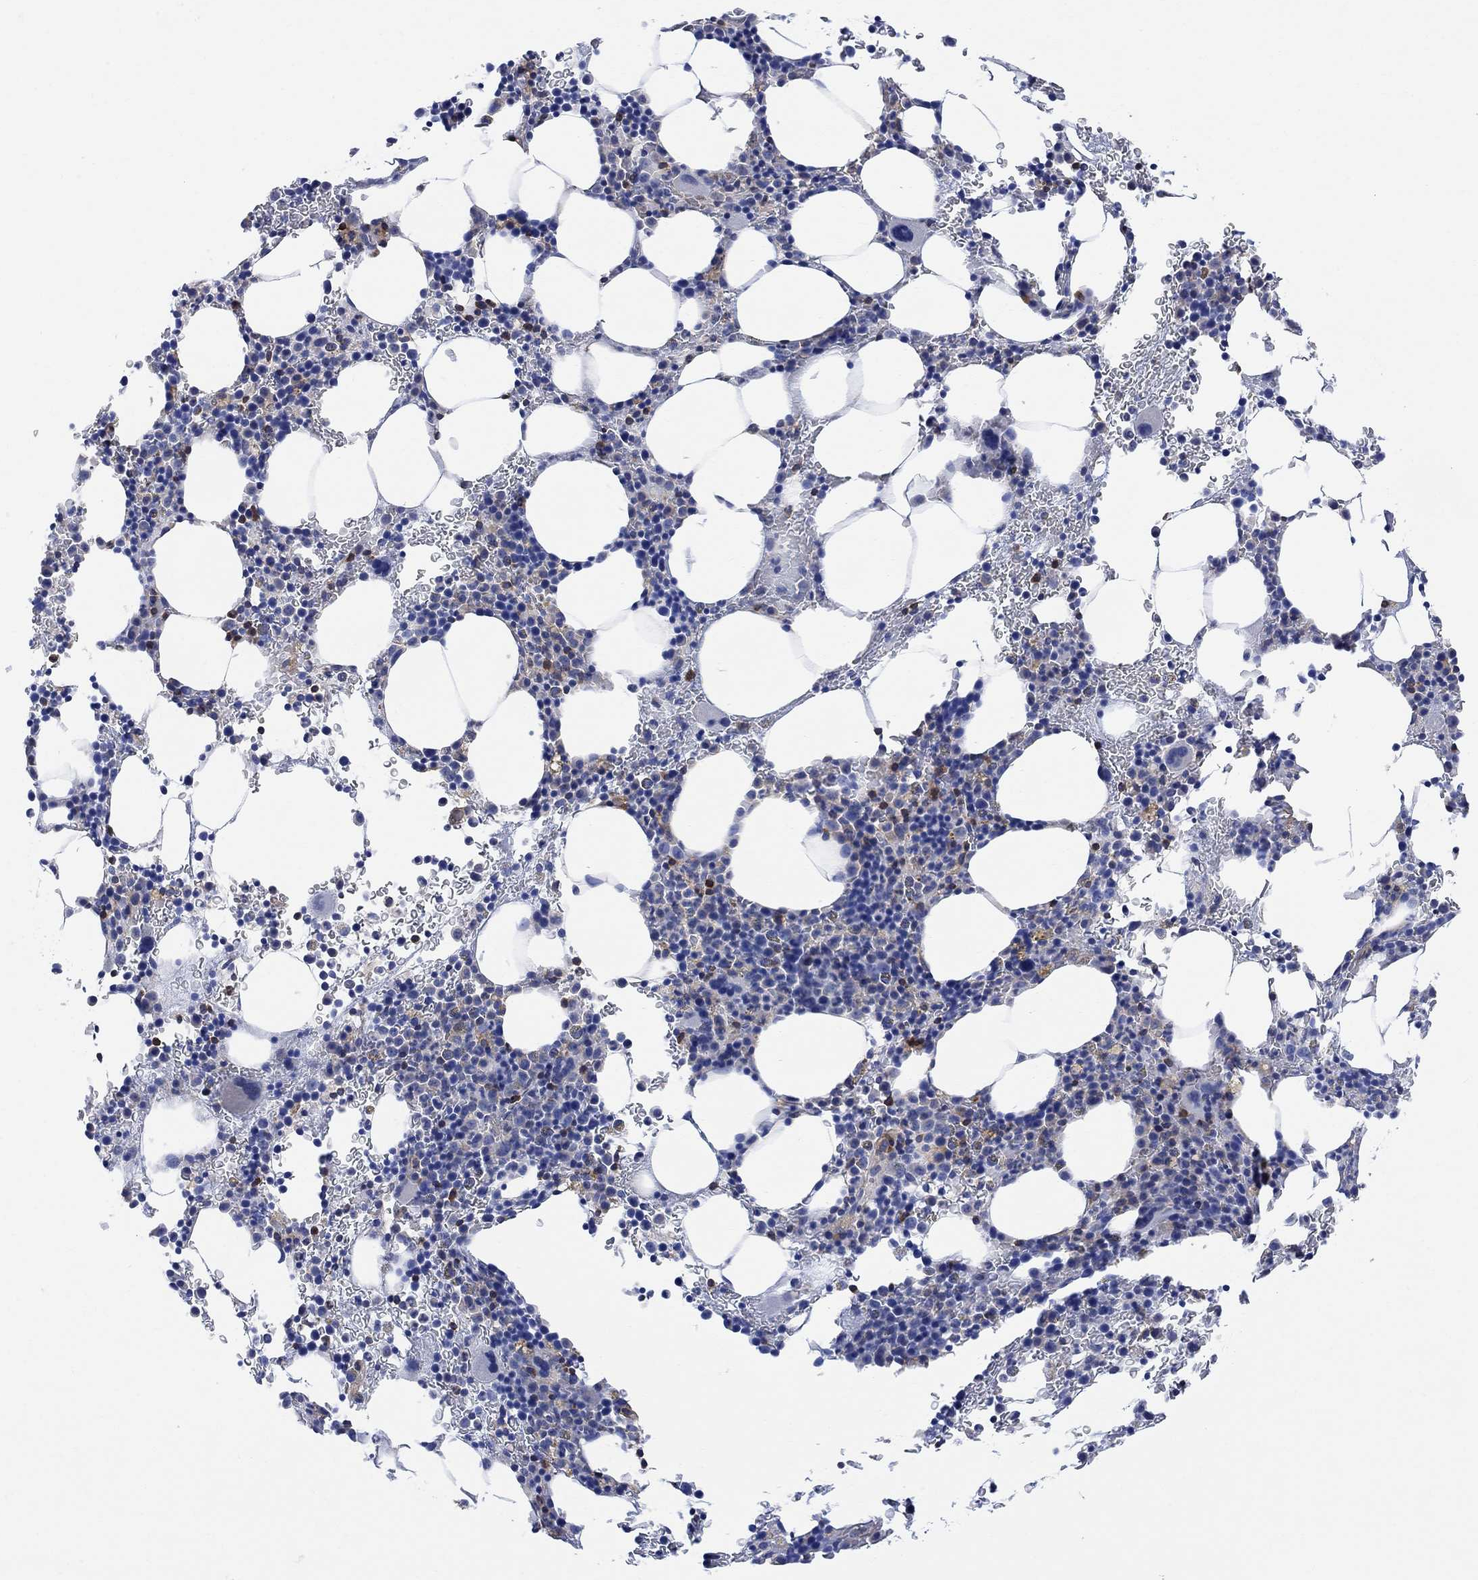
{"staining": {"intensity": "moderate", "quantity": "<25%", "location": "cytoplasmic/membranous"}, "tissue": "bone marrow", "cell_type": "Hematopoietic cells", "image_type": "normal", "snomed": [{"axis": "morphology", "description": "Normal tissue, NOS"}, {"axis": "topography", "description": "Bone marrow"}], "caption": "Brown immunohistochemical staining in benign bone marrow displays moderate cytoplasmic/membranous staining in approximately <25% of hematopoietic cells. The protein of interest is shown in brown color, while the nuclei are stained blue.", "gene": "GBP5", "patient": {"sex": "male", "age": 77}}